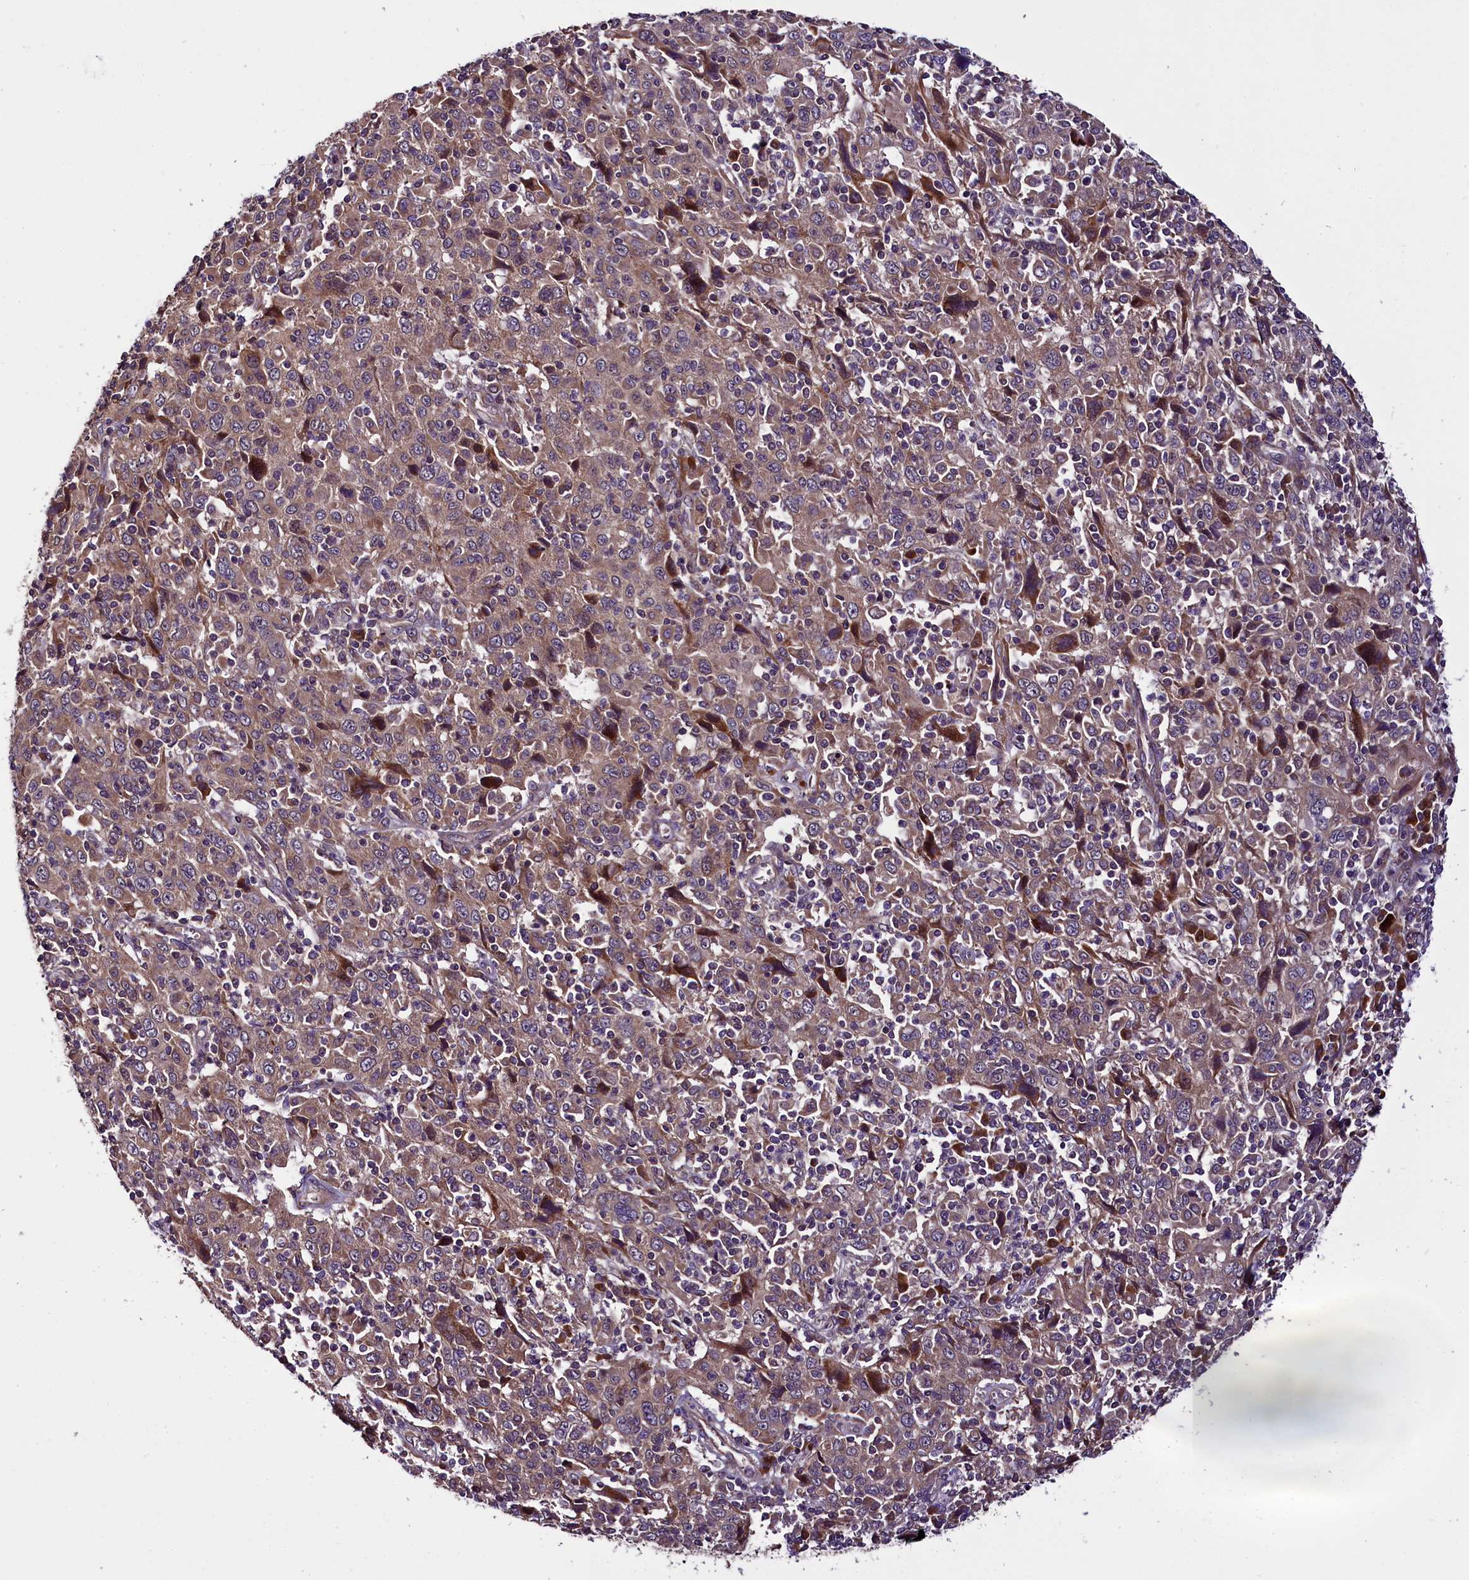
{"staining": {"intensity": "moderate", "quantity": ">75%", "location": "cytoplasmic/membranous"}, "tissue": "cervical cancer", "cell_type": "Tumor cells", "image_type": "cancer", "snomed": [{"axis": "morphology", "description": "Squamous cell carcinoma, NOS"}, {"axis": "topography", "description": "Cervix"}], "caption": "This image shows immunohistochemistry staining of cervical cancer, with medium moderate cytoplasmic/membranous expression in approximately >75% of tumor cells.", "gene": "RPUSD2", "patient": {"sex": "female", "age": 46}}